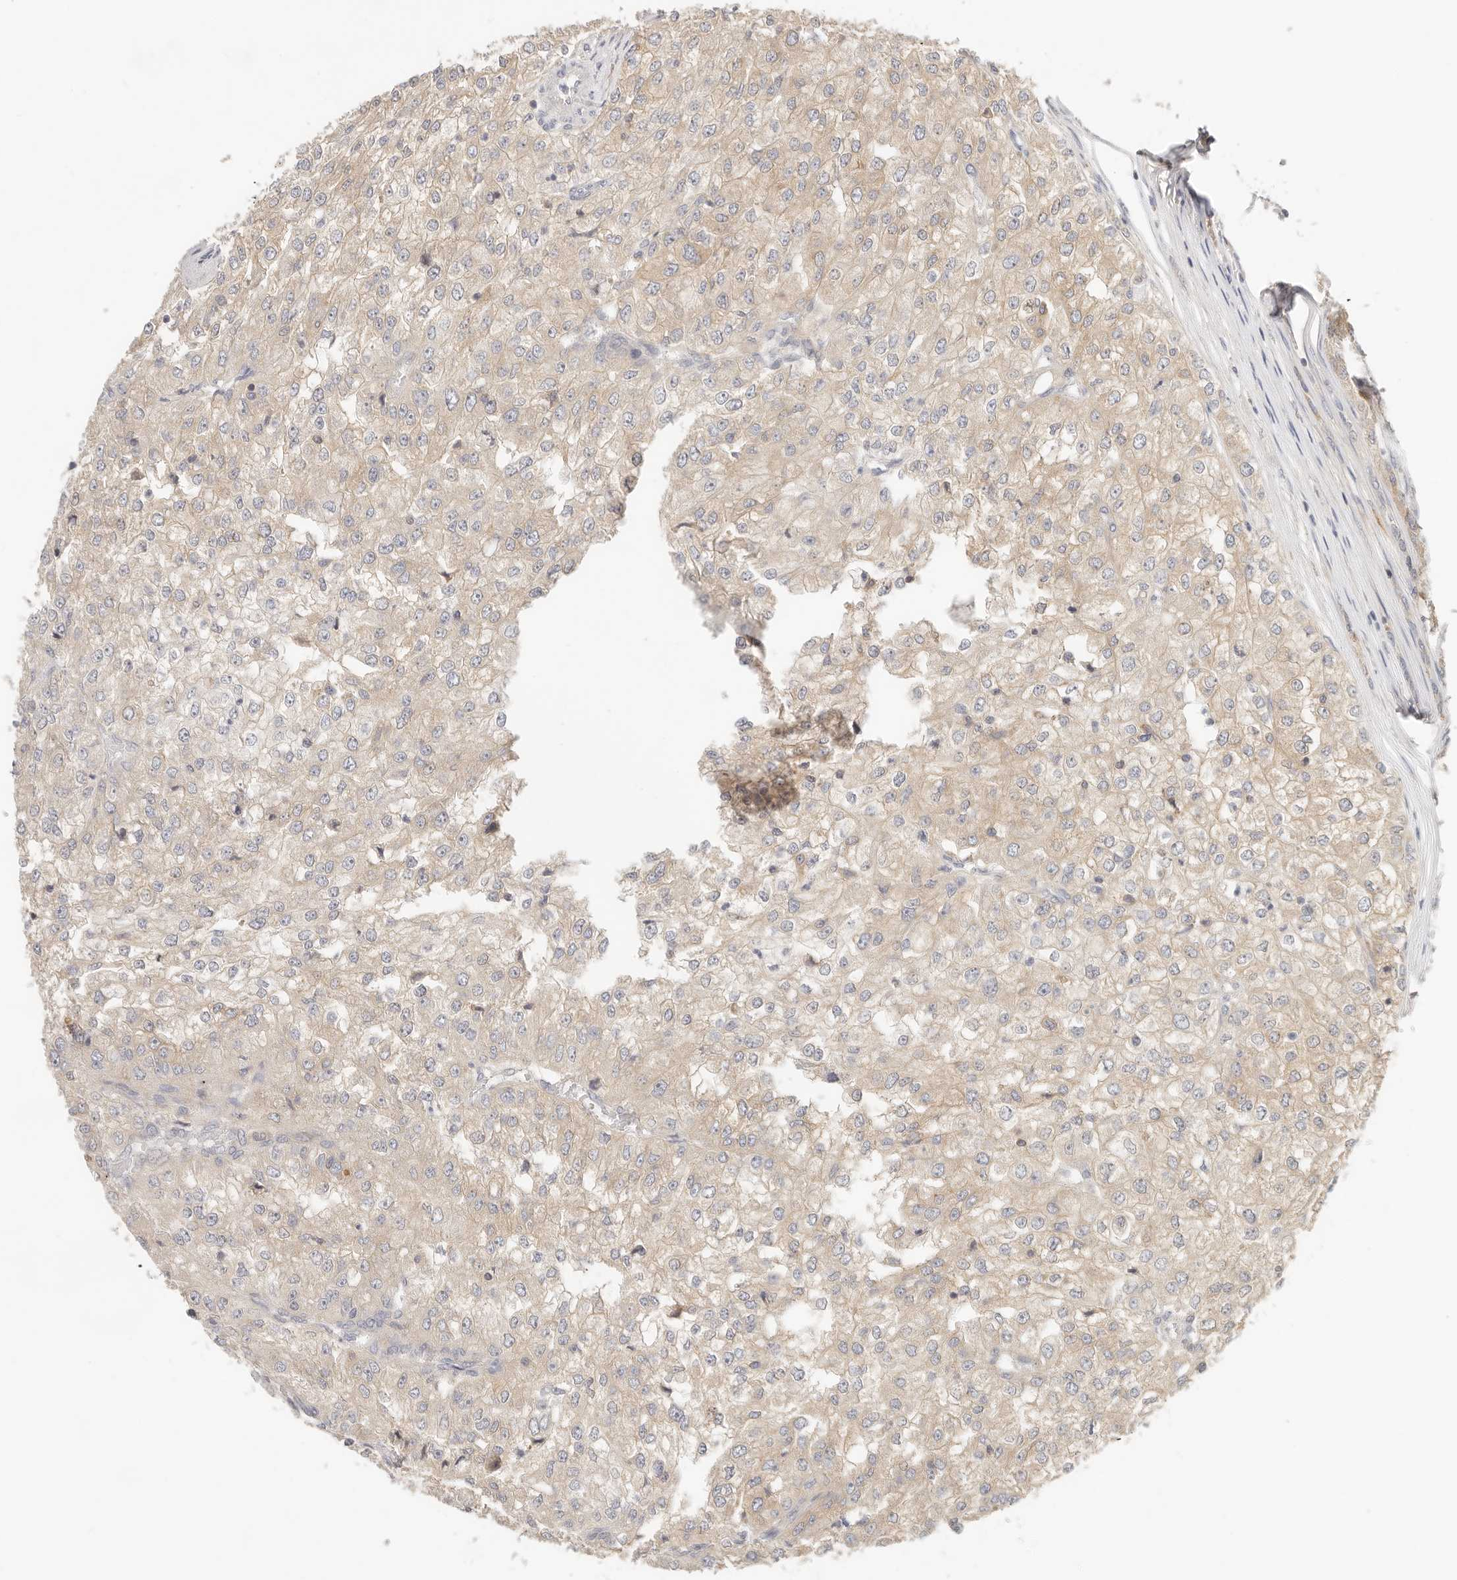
{"staining": {"intensity": "weak", "quantity": "25%-75%", "location": "cytoplasmic/membranous"}, "tissue": "renal cancer", "cell_type": "Tumor cells", "image_type": "cancer", "snomed": [{"axis": "morphology", "description": "Adenocarcinoma, NOS"}, {"axis": "topography", "description": "Kidney"}], "caption": "This histopathology image demonstrates immunohistochemistry (IHC) staining of renal adenocarcinoma, with low weak cytoplasmic/membranous expression in approximately 25%-75% of tumor cells.", "gene": "DTNBP1", "patient": {"sex": "female", "age": 54}}